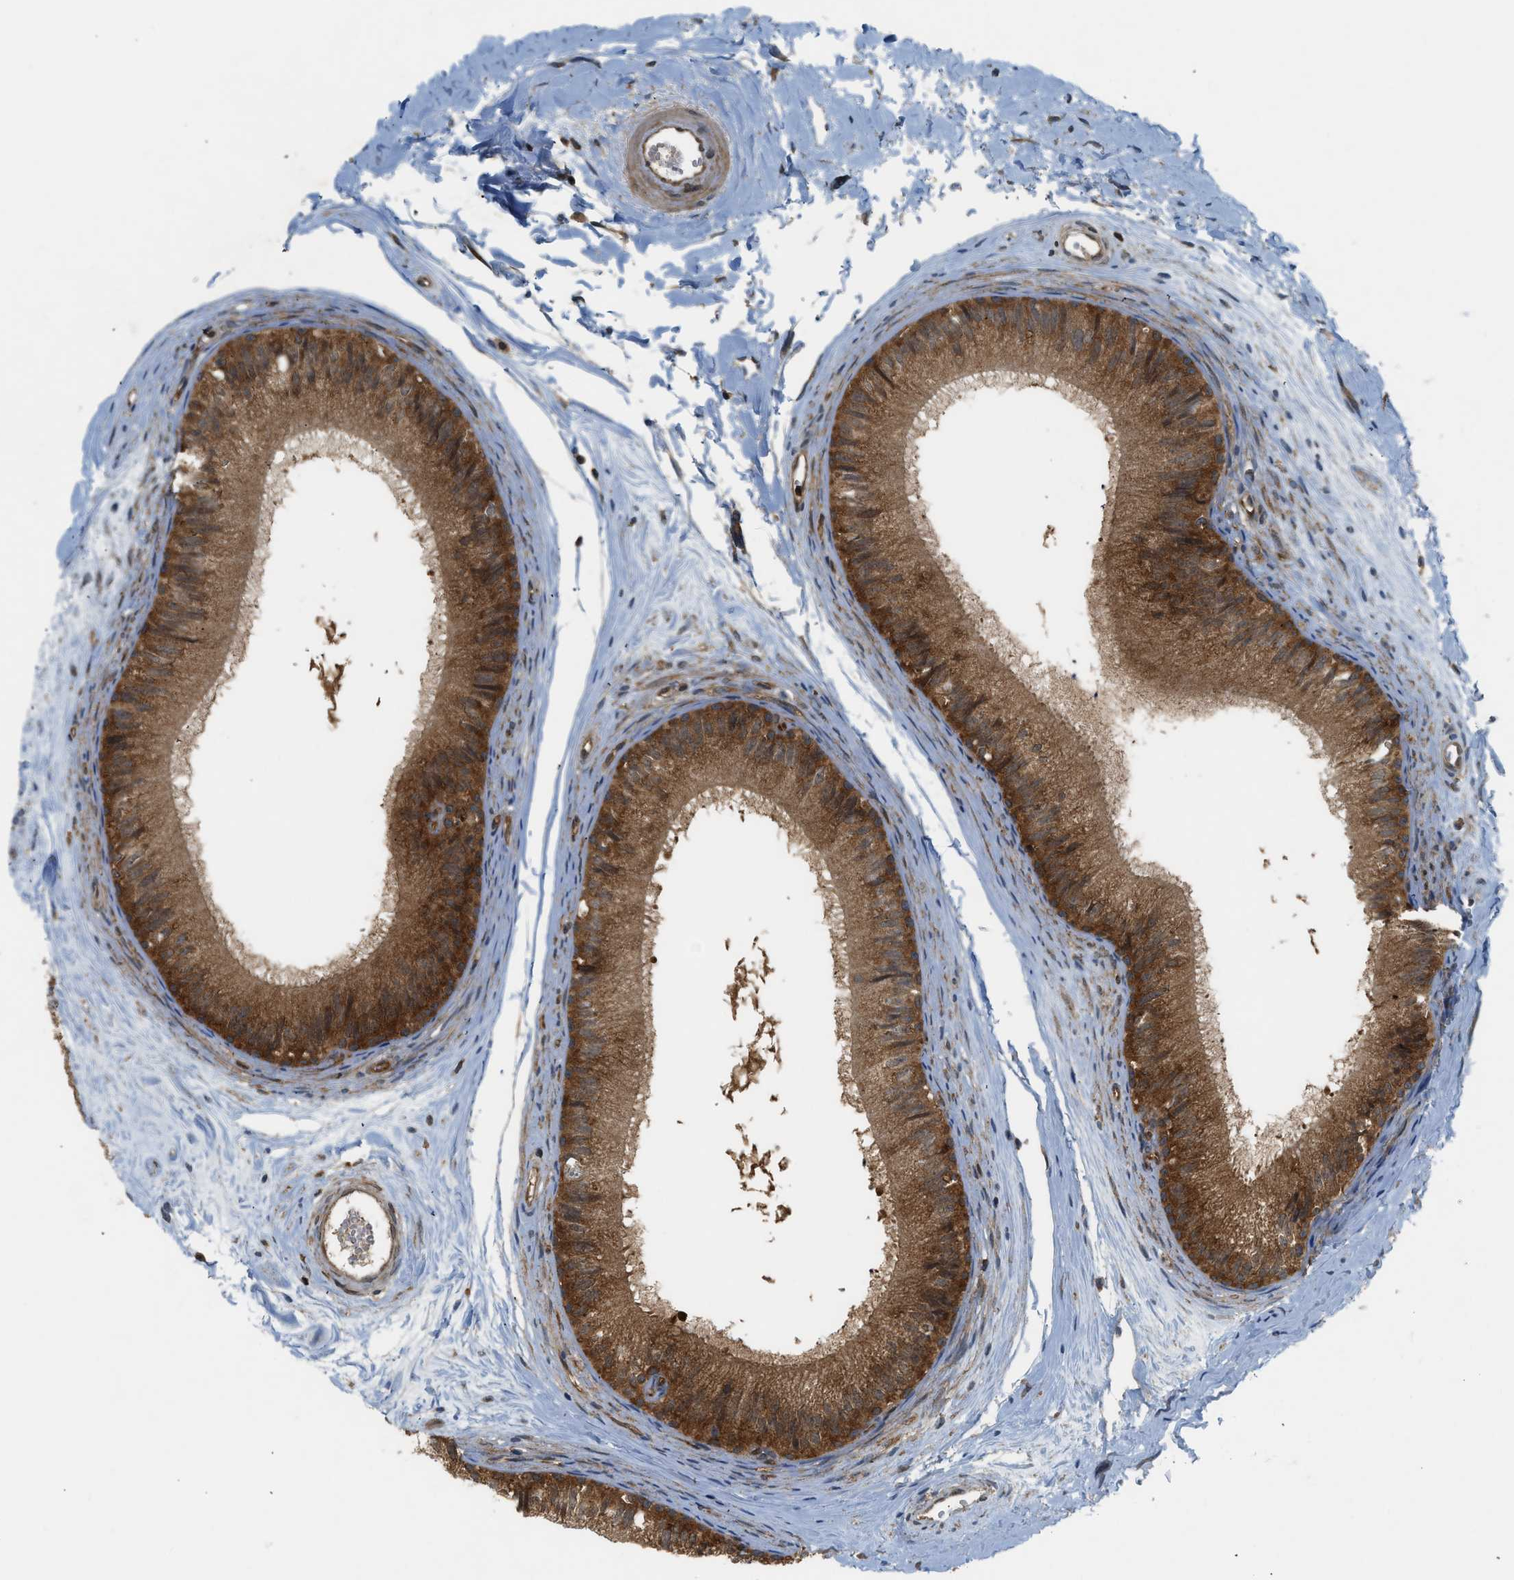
{"staining": {"intensity": "strong", "quantity": ">75%", "location": "cytoplasmic/membranous"}, "tissue": "epididymis", "cell_type": "Glandular cells", "image_type": "normal", "snomed": [{"axis": "morphology", "description": "Normal tissue, NOS"}, {"axis": "topography", "description": "Epididymis"}], "caption": "Normal epididymis exhibits strong cytoplasmic/membranous expression in about >75% of glandular cells.", "gene": "OXSR1", "patient": {"sex": "male", "age": 56}}